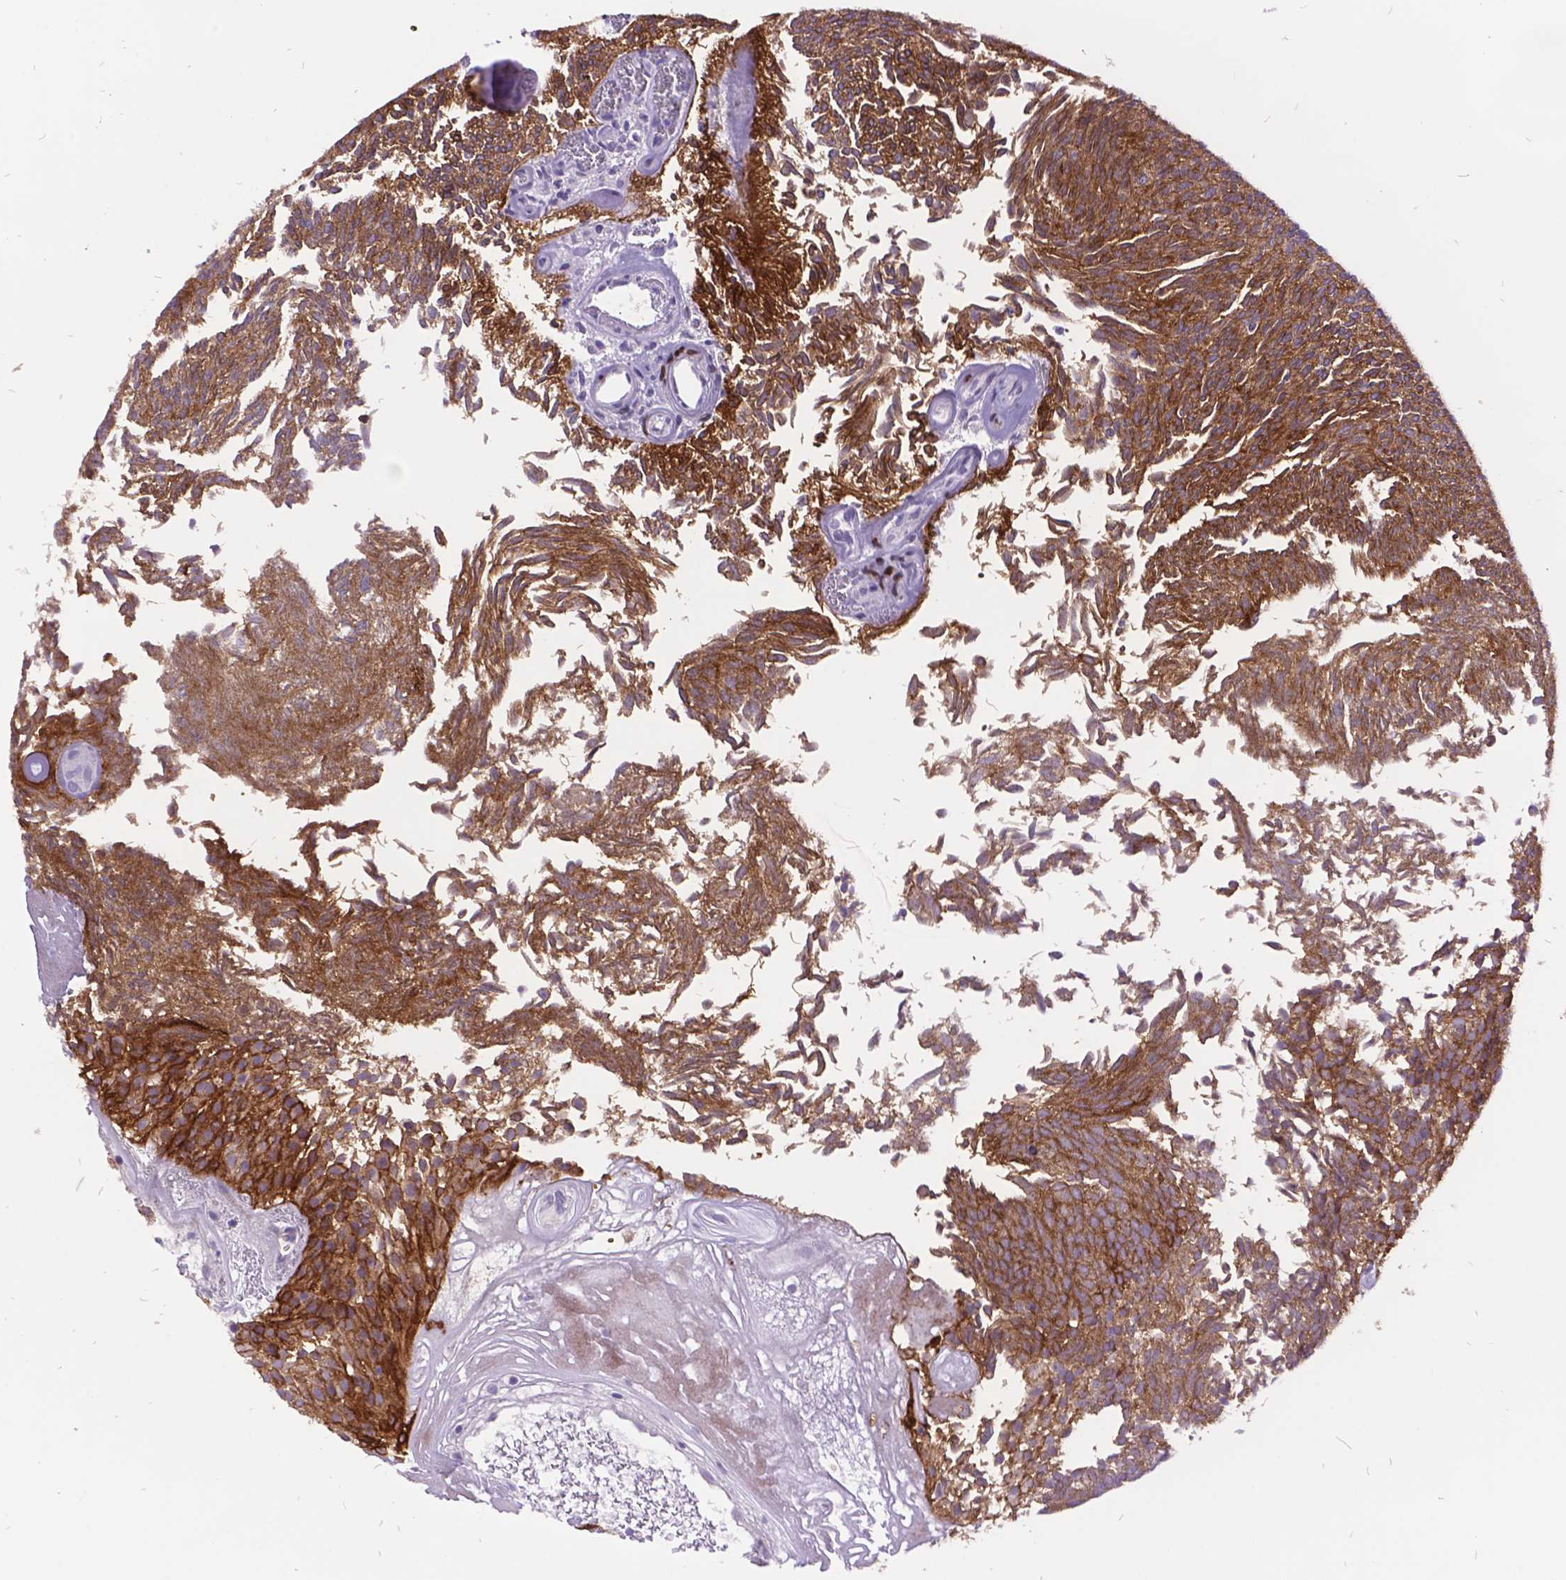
{"staining": {"intensity": "strong", "quantity": ">75%", "location": "cytoplasmic/membranous"}, "tissue": "urothelial cancer", "cell_type": "Tumor cells", "image_type": "cancer", "snomed": [{"axis": "morphology", "description": "Urothelial carcinoma, Low grade"}, {"axis": "topography", "description": "Urinary bladder"}], "caption": "A photomicrograph showing strong cytoplasmic/membranous expression in approximately >75% of tumor cells in urothelial cancer, as visualized by brown immunohistochemical staining.", "gene": "ITGB6", "patient": {"sex": "male", "age": 77}}